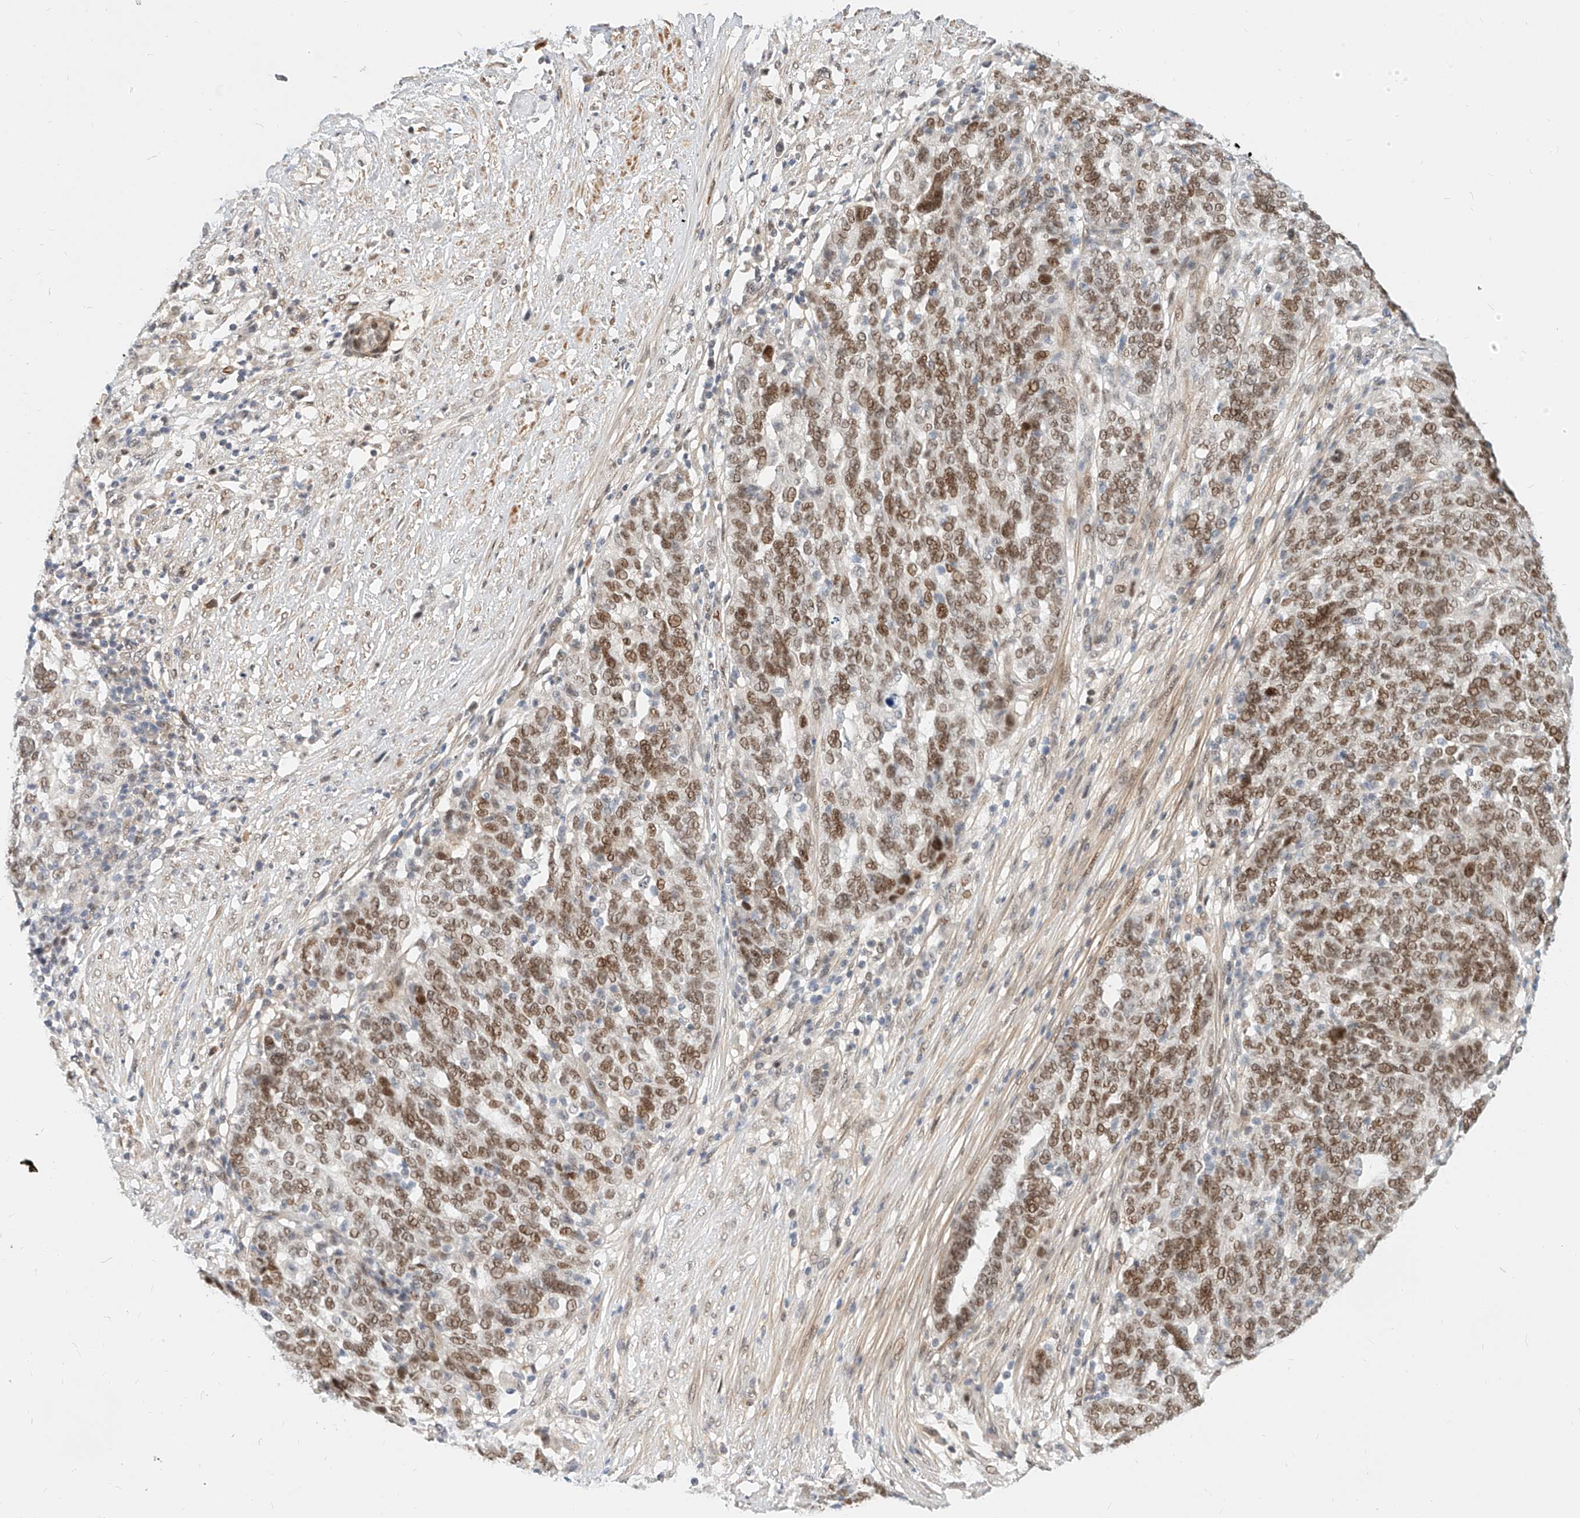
{"staining": {"intensity": "moderate", "quantity": ">75%", "location": "nuclear"}, "tissue": "ovarian cancer", "cell_type": "Tumor cells", "image_type": "cancer", "snomed": [{"axis": "morphology", "description": "Cystadenocarcinoma, serous, NOS"}, {"axis": "topography", "description": "Ovary"}], "caption": "Moderate nuclear positivity for a protein is identified in about >75% of tumor cells of serous cystadenocarcinoma (ovarian) using IHC.", "gene": "CBX8", "patient": {"sex": "female", "age": 59}}